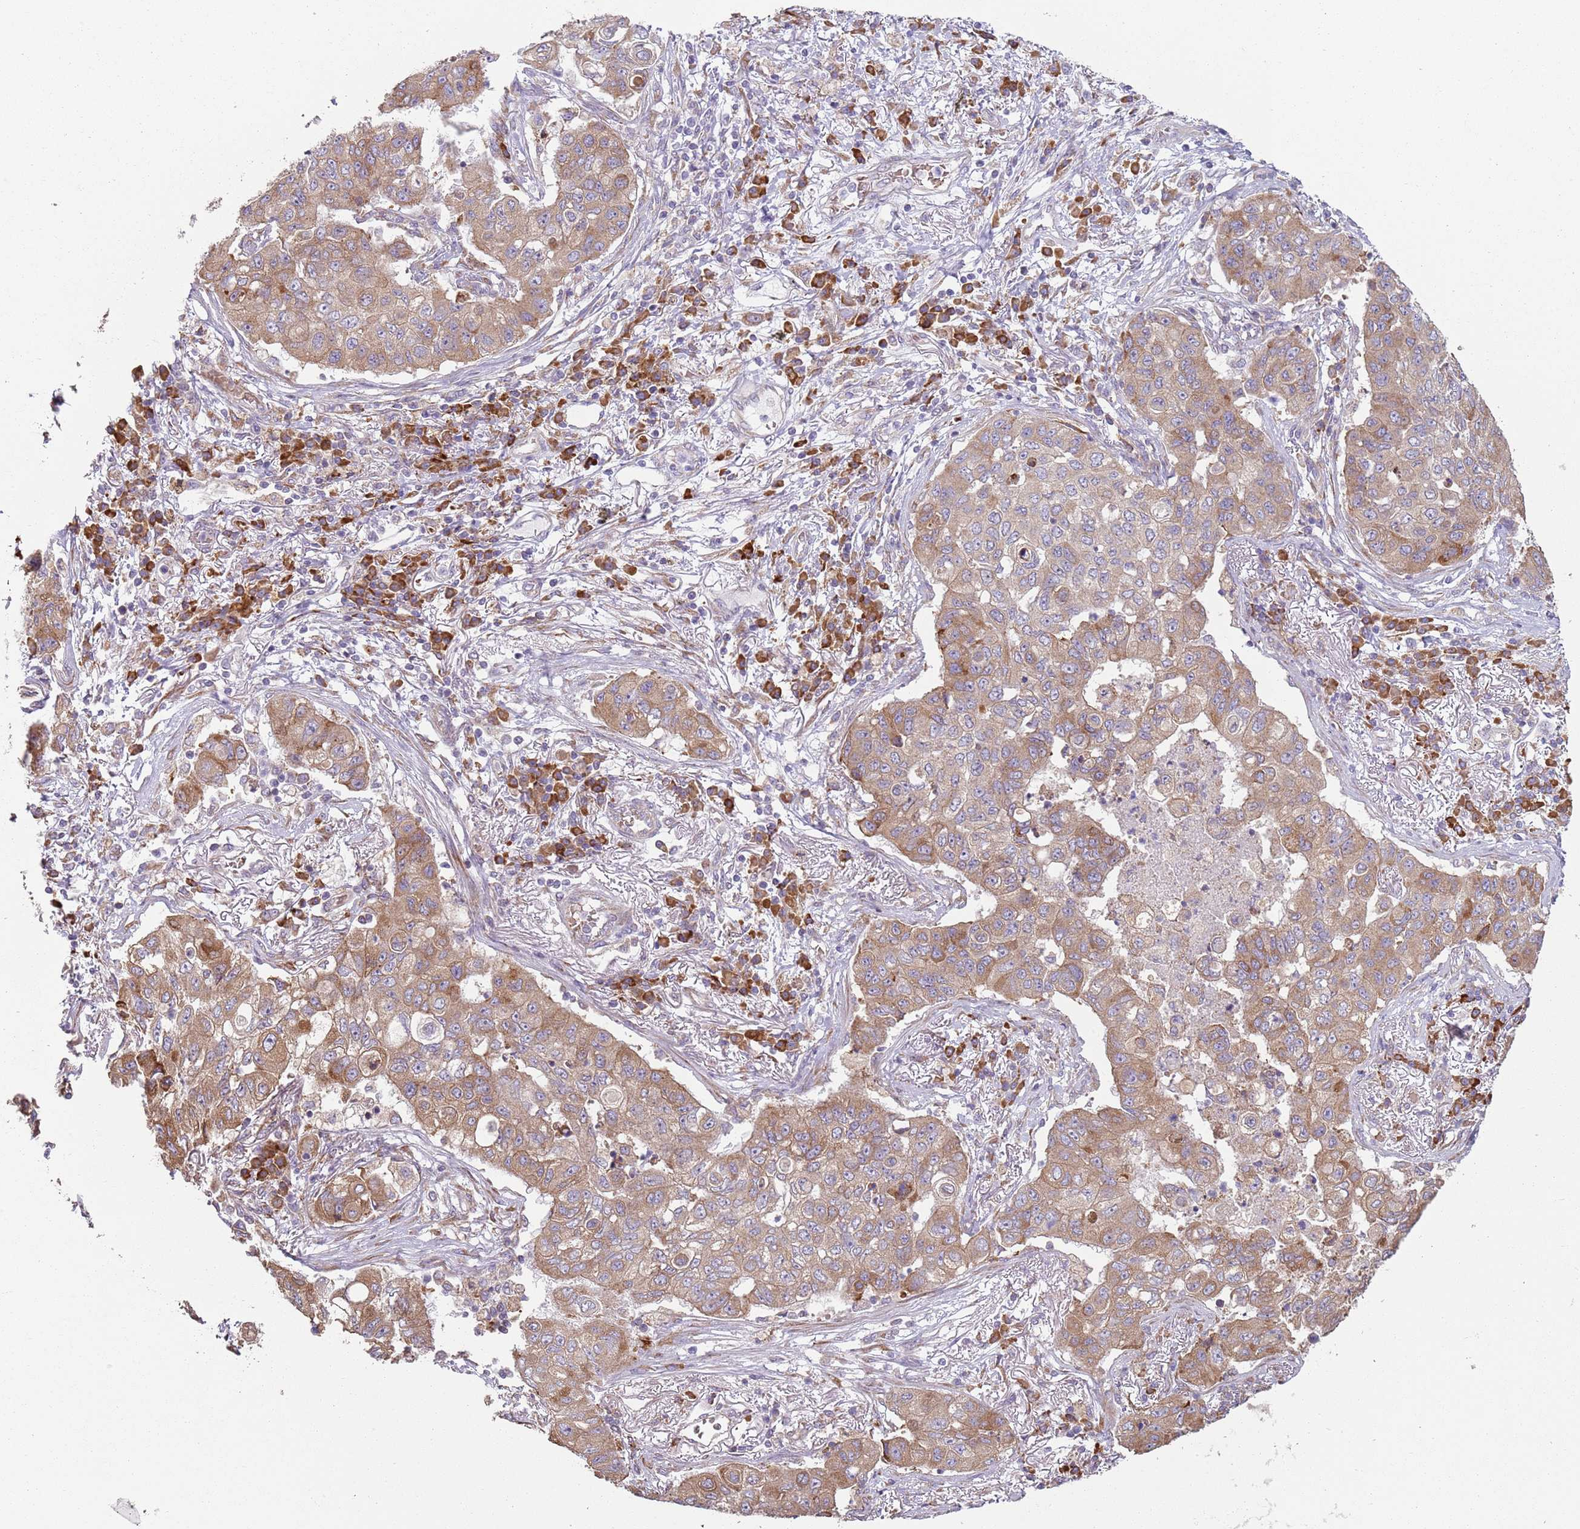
{"staining": {"intensity": "moderate", "quantity": "25%-75%", "location": "cytoplasmic/membranous"}, "tissue": "lung cancer", "cell_type": "Tumor cells", "image_type": "cancer", "snomed": [{"axis": "morphology", "description": "Squamous cell carcinoma, NOS"}, {"axis": "topography", "description": "Lung"}], "caption": "Squamous cell carcinoma (lung) stained for a protein (brown) demonstrates moderate cytoplasmic/membranous positive positivity in about 25%-75% of tumor cells.", "gene": "SPATA2", "patient": {"sex": "male", "age": 74}}